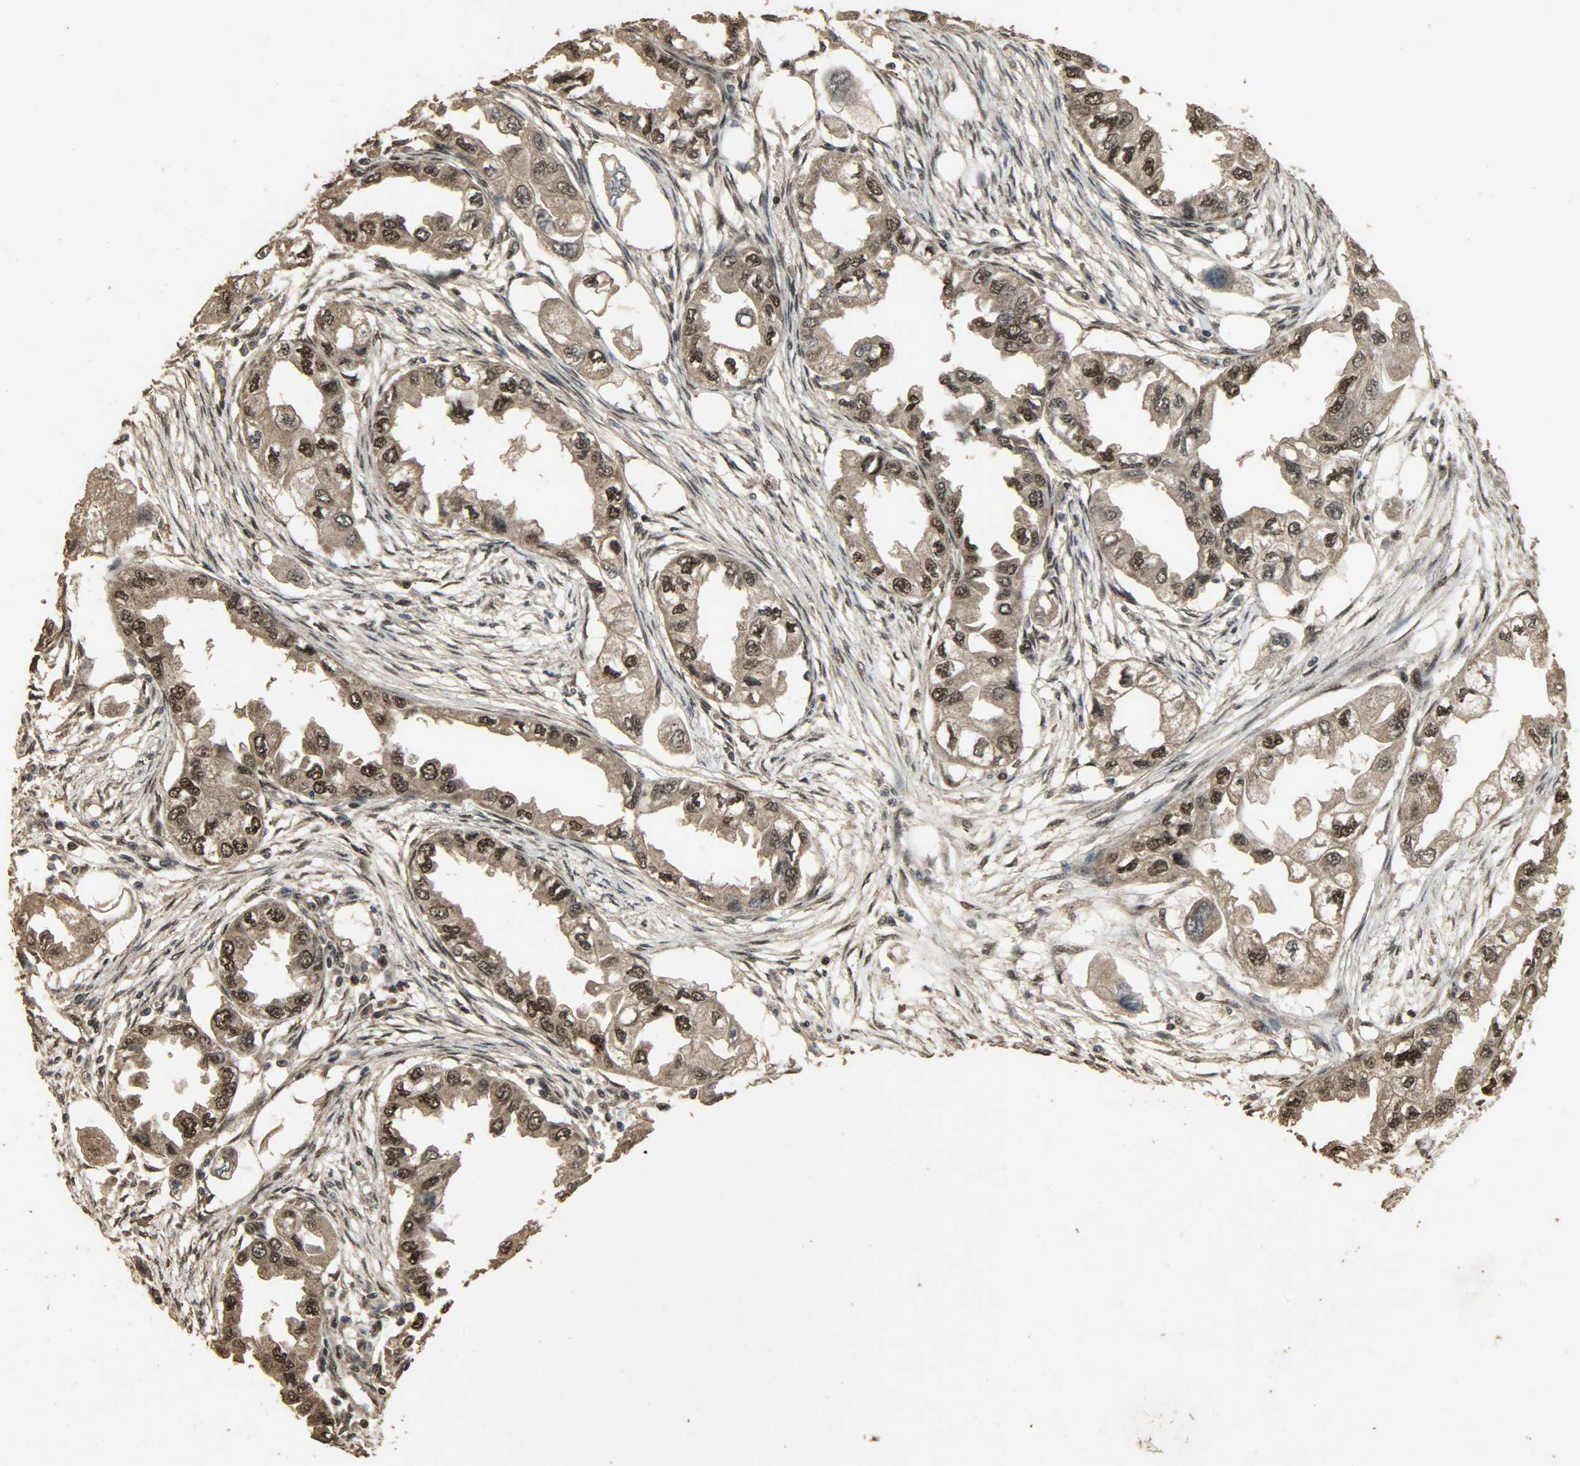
{"staining": {"intensity": "strong", "quantity": ">75%", "location": "cytoplasmic/membranous,nuclear"}, "tissue": "endometrial cancer", "cell_type": "Tumor cells", "image_type": "cancer", "snomed": [{"axis": "morphology", "description": "Adenocarcinoma, NOS"}, {"axis": "topography", "description": "Endometrium"}], "caption": "Immunohistochemical staining of endometrial cancer (adenocarcinoma) exhibits high levels of strong cytoplasmic/membranous and nuclear protein staining in about >75% of tumor cells.", "gene": "CCNT2", "patient": {"sex": "female", "age": 67}}